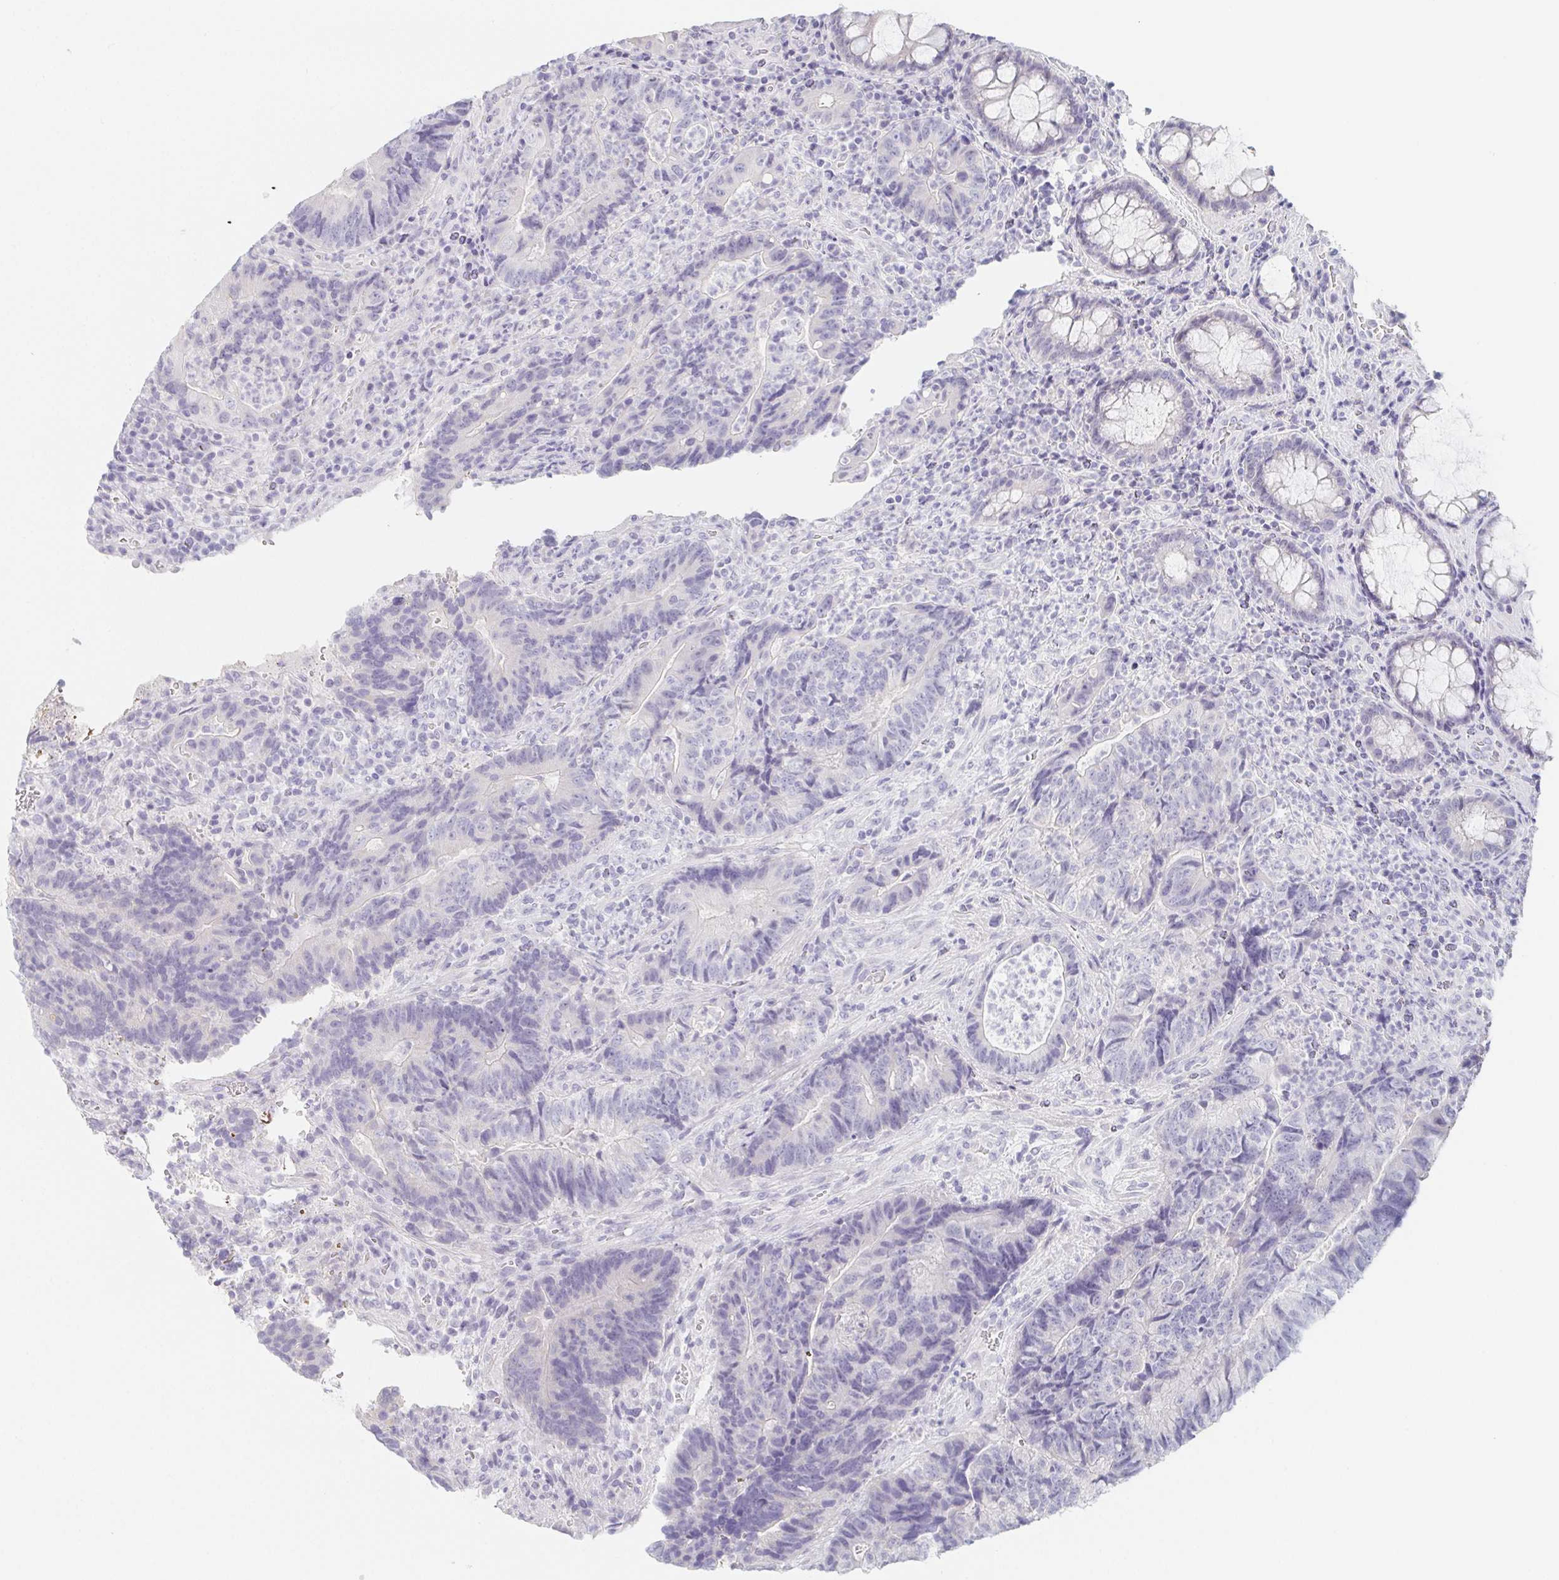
{"staining": {"intensity": "negative", "quantity": "none", "location": "none"}, "tissue": "colorectal cancer", "cell_type": "Tumor cells", "image_type": "cancer", "snomed": [{"axis": "morphology", "description": "Normal tissue, NOS"}, {"axis": "morphology", "description": "Adenocarcinoma, NOS"}, {"axis": "topography", "description": "Colon"}], "caption": "There is no significant positivity in tumor cells of colorectal cancer (adenocarcinoma). (DAB (3,3'-diaminobenzidine) immunohistochemistry visualized using brightfield microscopy, high magnification).", "gene": "GLIPR1L1", "patient": {"sex": "female", "age": 48}}